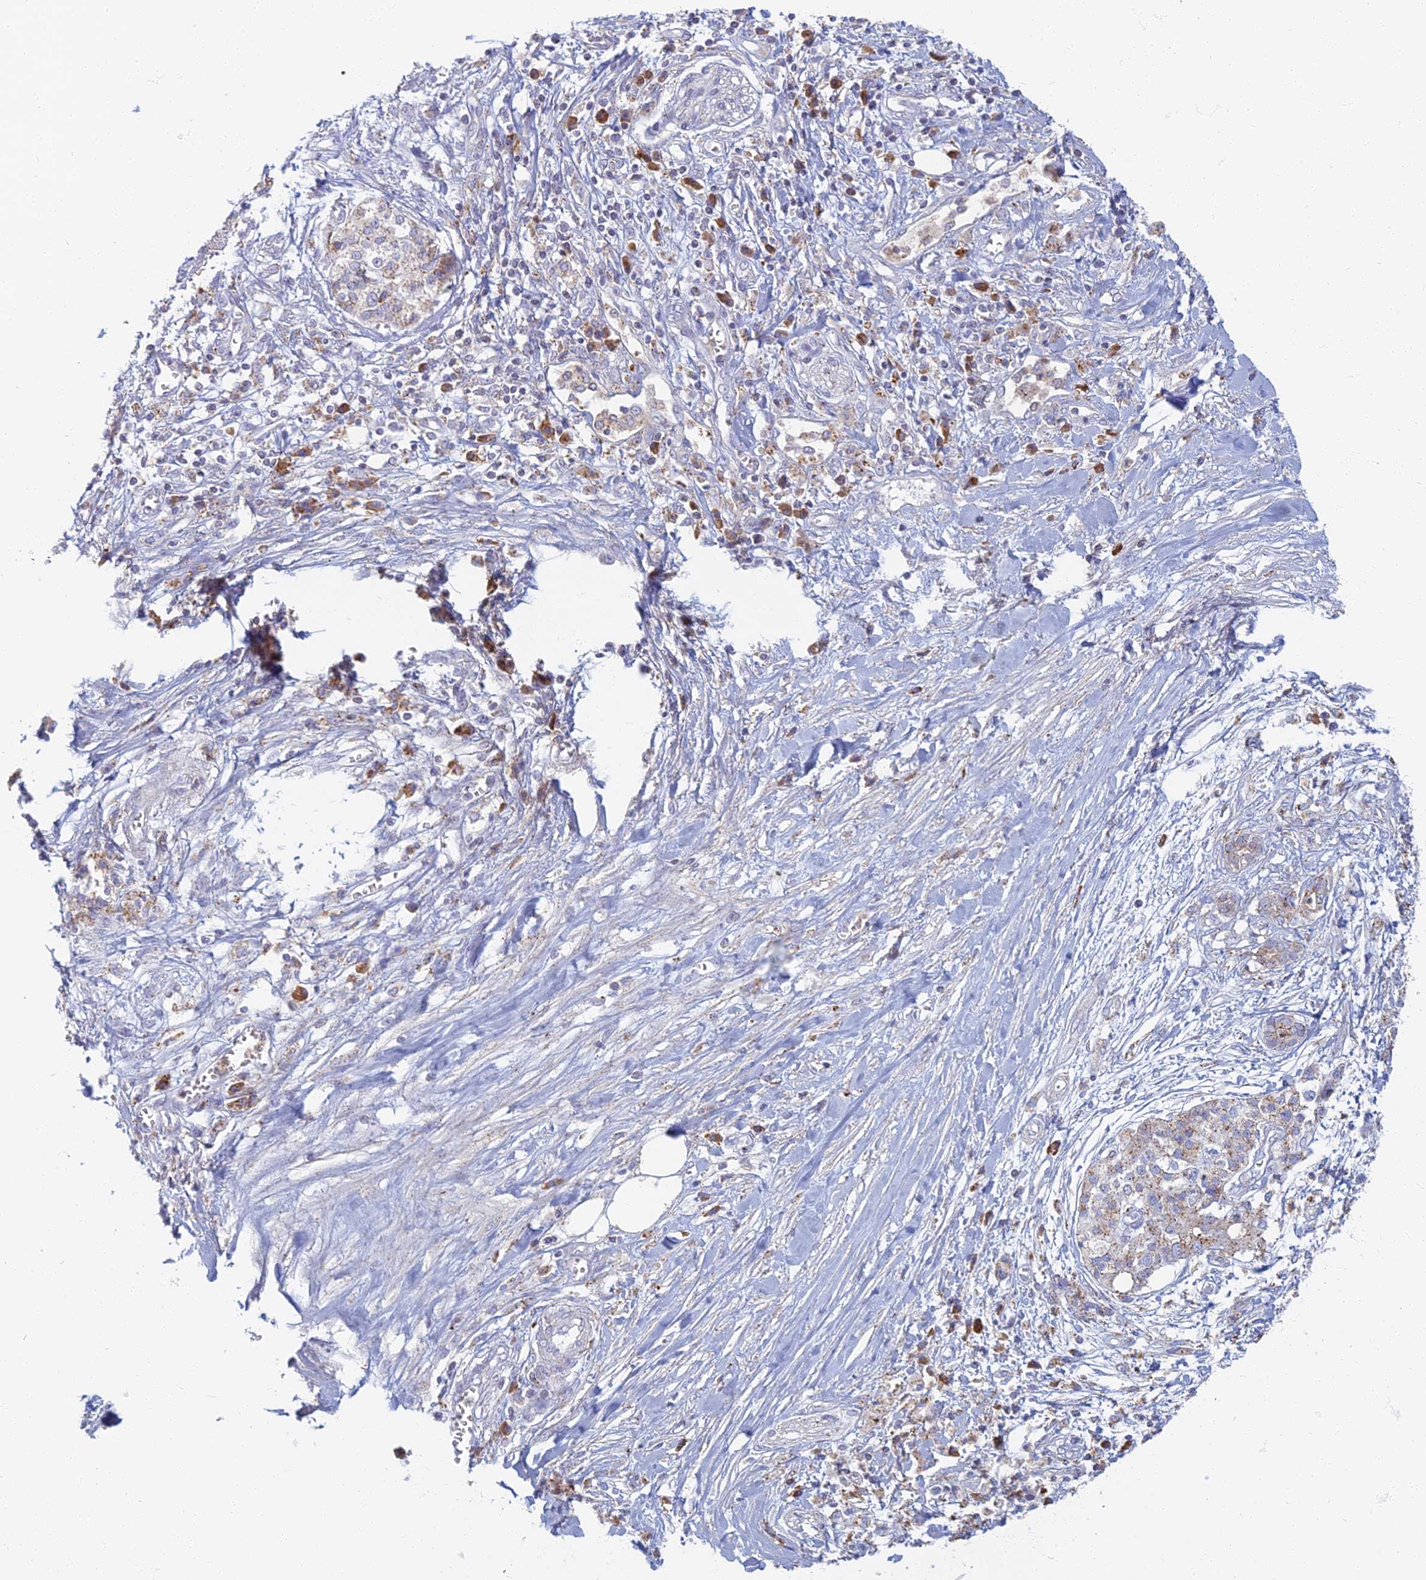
{"staining": {"intensity": "moderate", "quantity": ">75%", "location": "cytoplasmic/membranous"}, "tissue": "pancreatic cancer", "cell_type": "Tumor cells", "image_type": "cancer", "snomed": [{"axis": "morphology", "description": "Adenocarcinoma, NOS"}, {"axis": "topography", "description": "Pancreas"}], "caption": "IHC micrograph of neoplastic tissue: human adenocarcinoma (pancreatic) stained using IHC reveals medium levels of moderate protein expression localized specifically in the cytoplasmic/membranous of tumor cells, appearing as a cytoplasmic/membranous brown color.", "gene": "CHMP4B", "patient": {"sex": "female", "age": 56}}